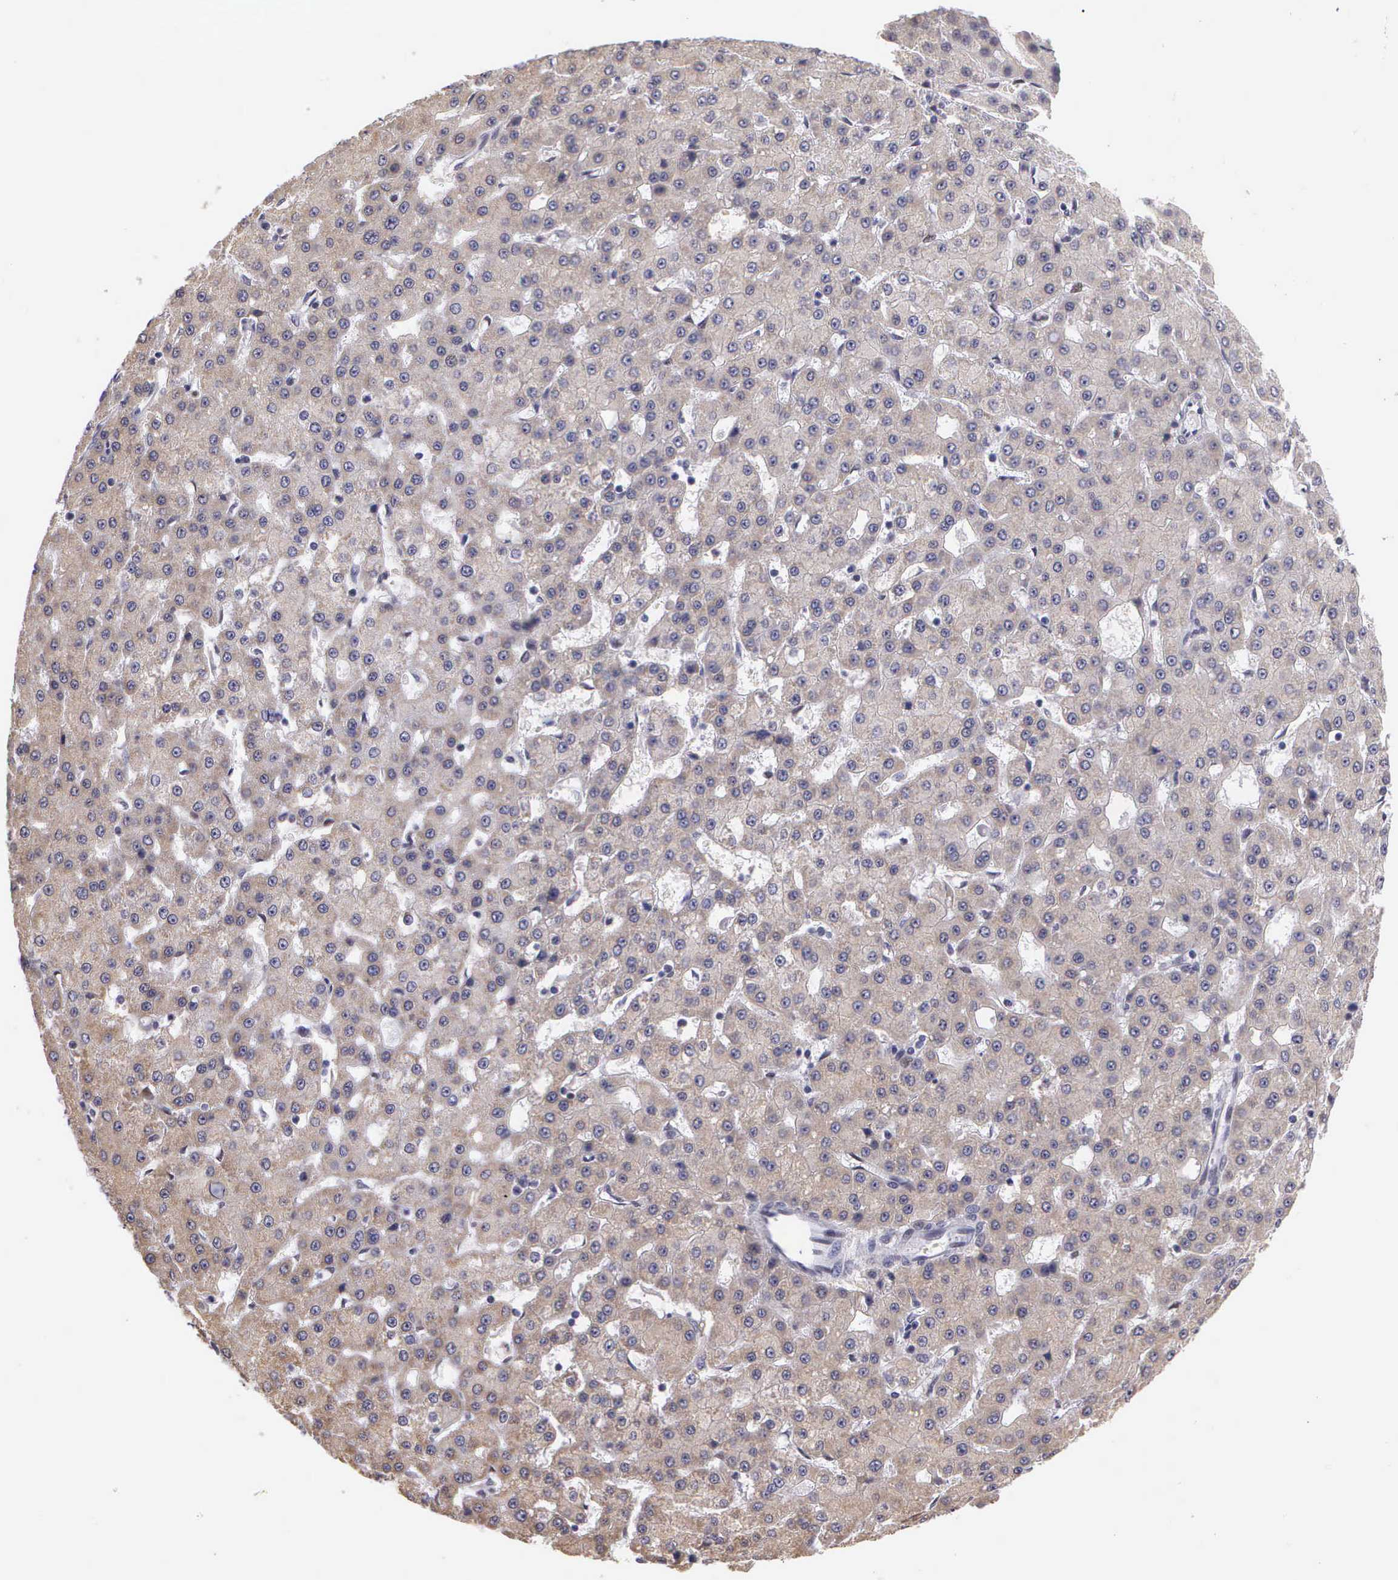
{"staining": {"intensity": "weak", "quantity": "25%-75%", "location": "cytoplasmic/membranous"}, "tissue": "liver cancer", "cell_type": "Tumor cells", "image_type": "cancer", "snomed": [{"axis": "morphology", "description": "Carcinoma, Hepatocellular, NOS"}, {"axis": "topography", "description": "Liver"}], "caption": "Immunohistochemical staining of human liver cancer (hepatocellular carcinoma) exhibits low levels of weak cytoplasmic/membranous protein positivity in approximately 25%-75% of tumor cells.", "gene": "SLC25A21", "patient": {"sex": "male", "age": 47}}